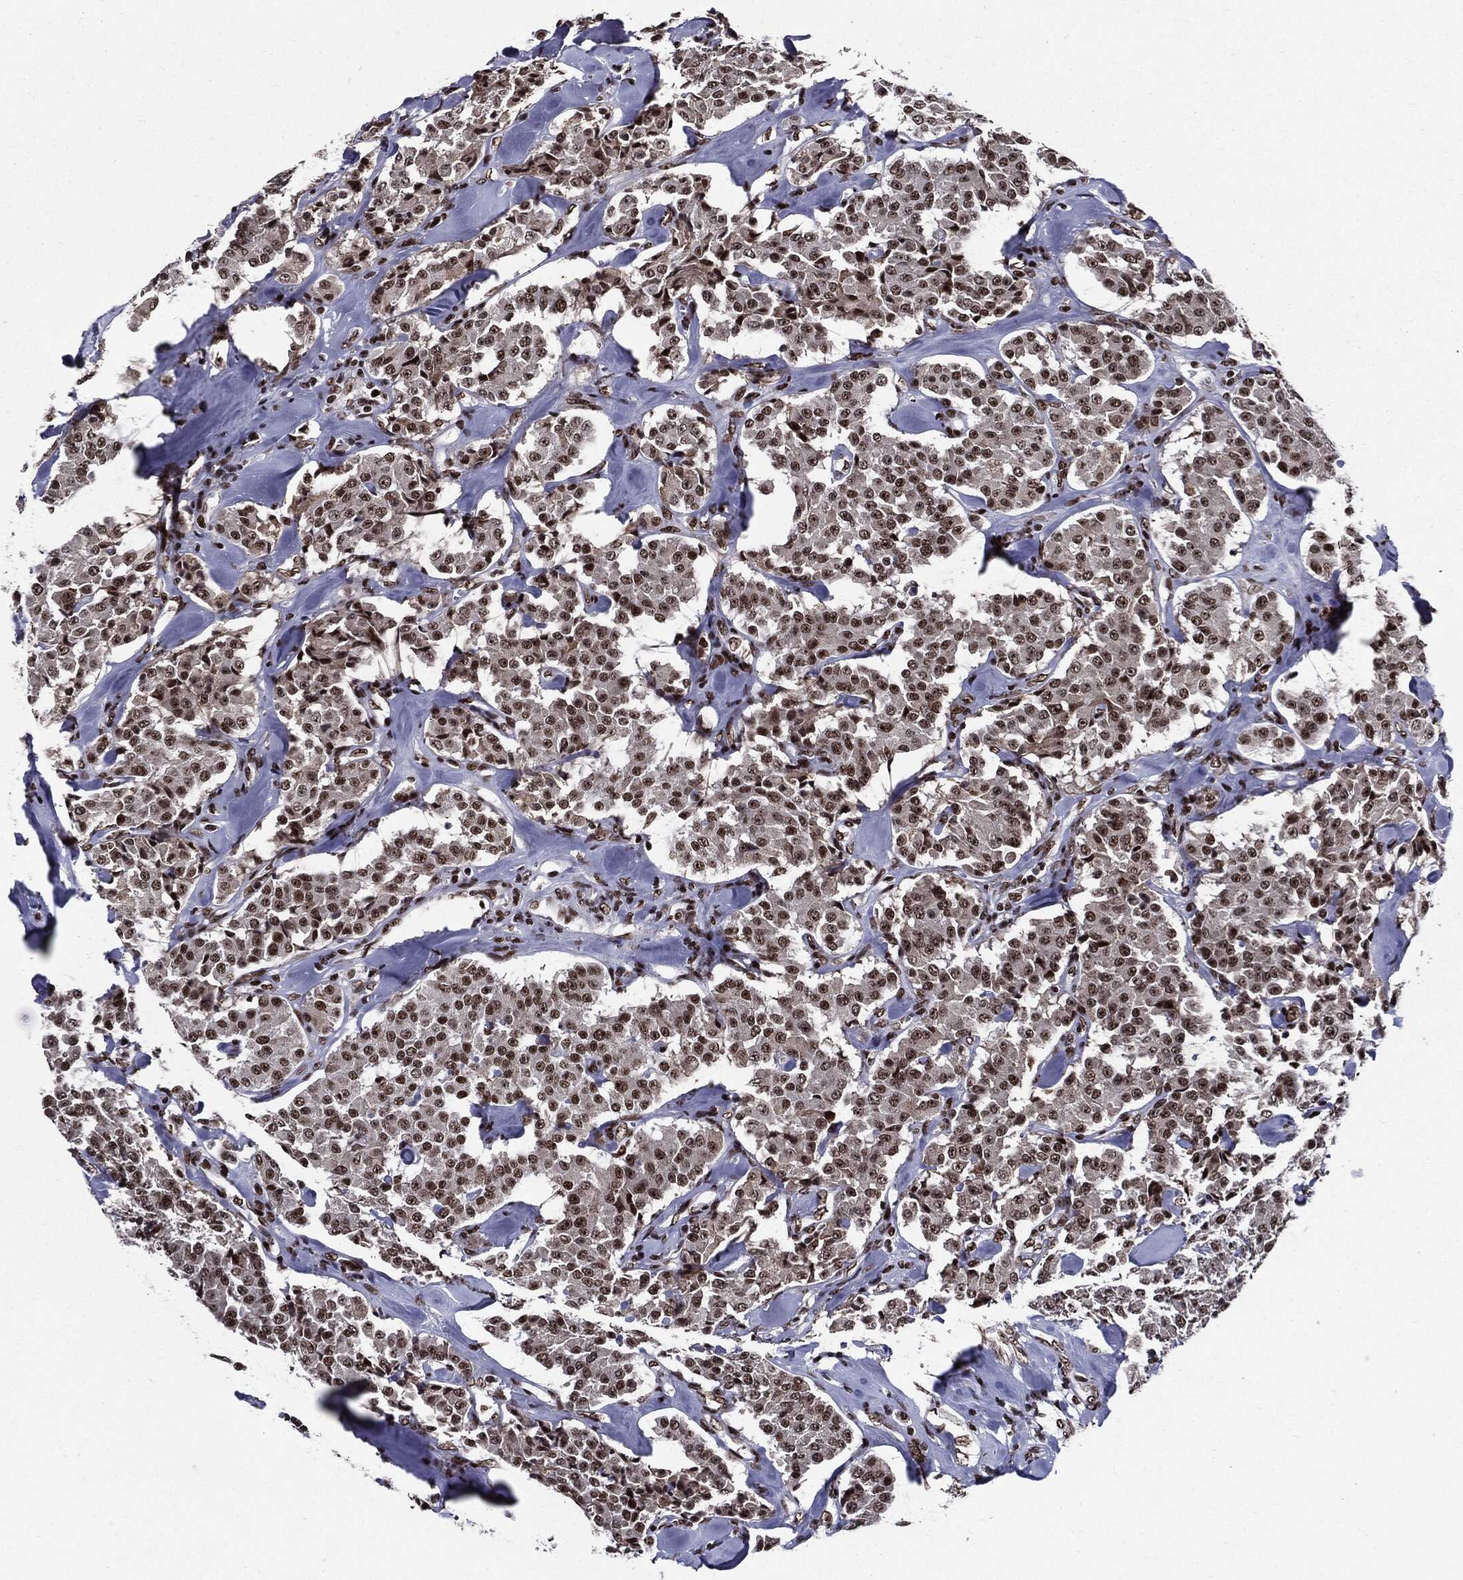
{"staining": {"intensity": "moderate", "quantity": ">75%", "location": "nuclear"}, "tissue": "carcinoid", "cell_type": "Tumor cells", "image_type": "cancer", "snomed": [{"axis": "morphology", "description": "Carcinoid, malignant, NOS"}, {"axis": "topography", "description": "Pancreas"}], "caption": "Protein analysis of carcinoid tissue exhibits moderate nuclear positivity in about >75% of tumor cells.", "gene": "ZFP91", "patient": {"sex": "male", "age": 41}}